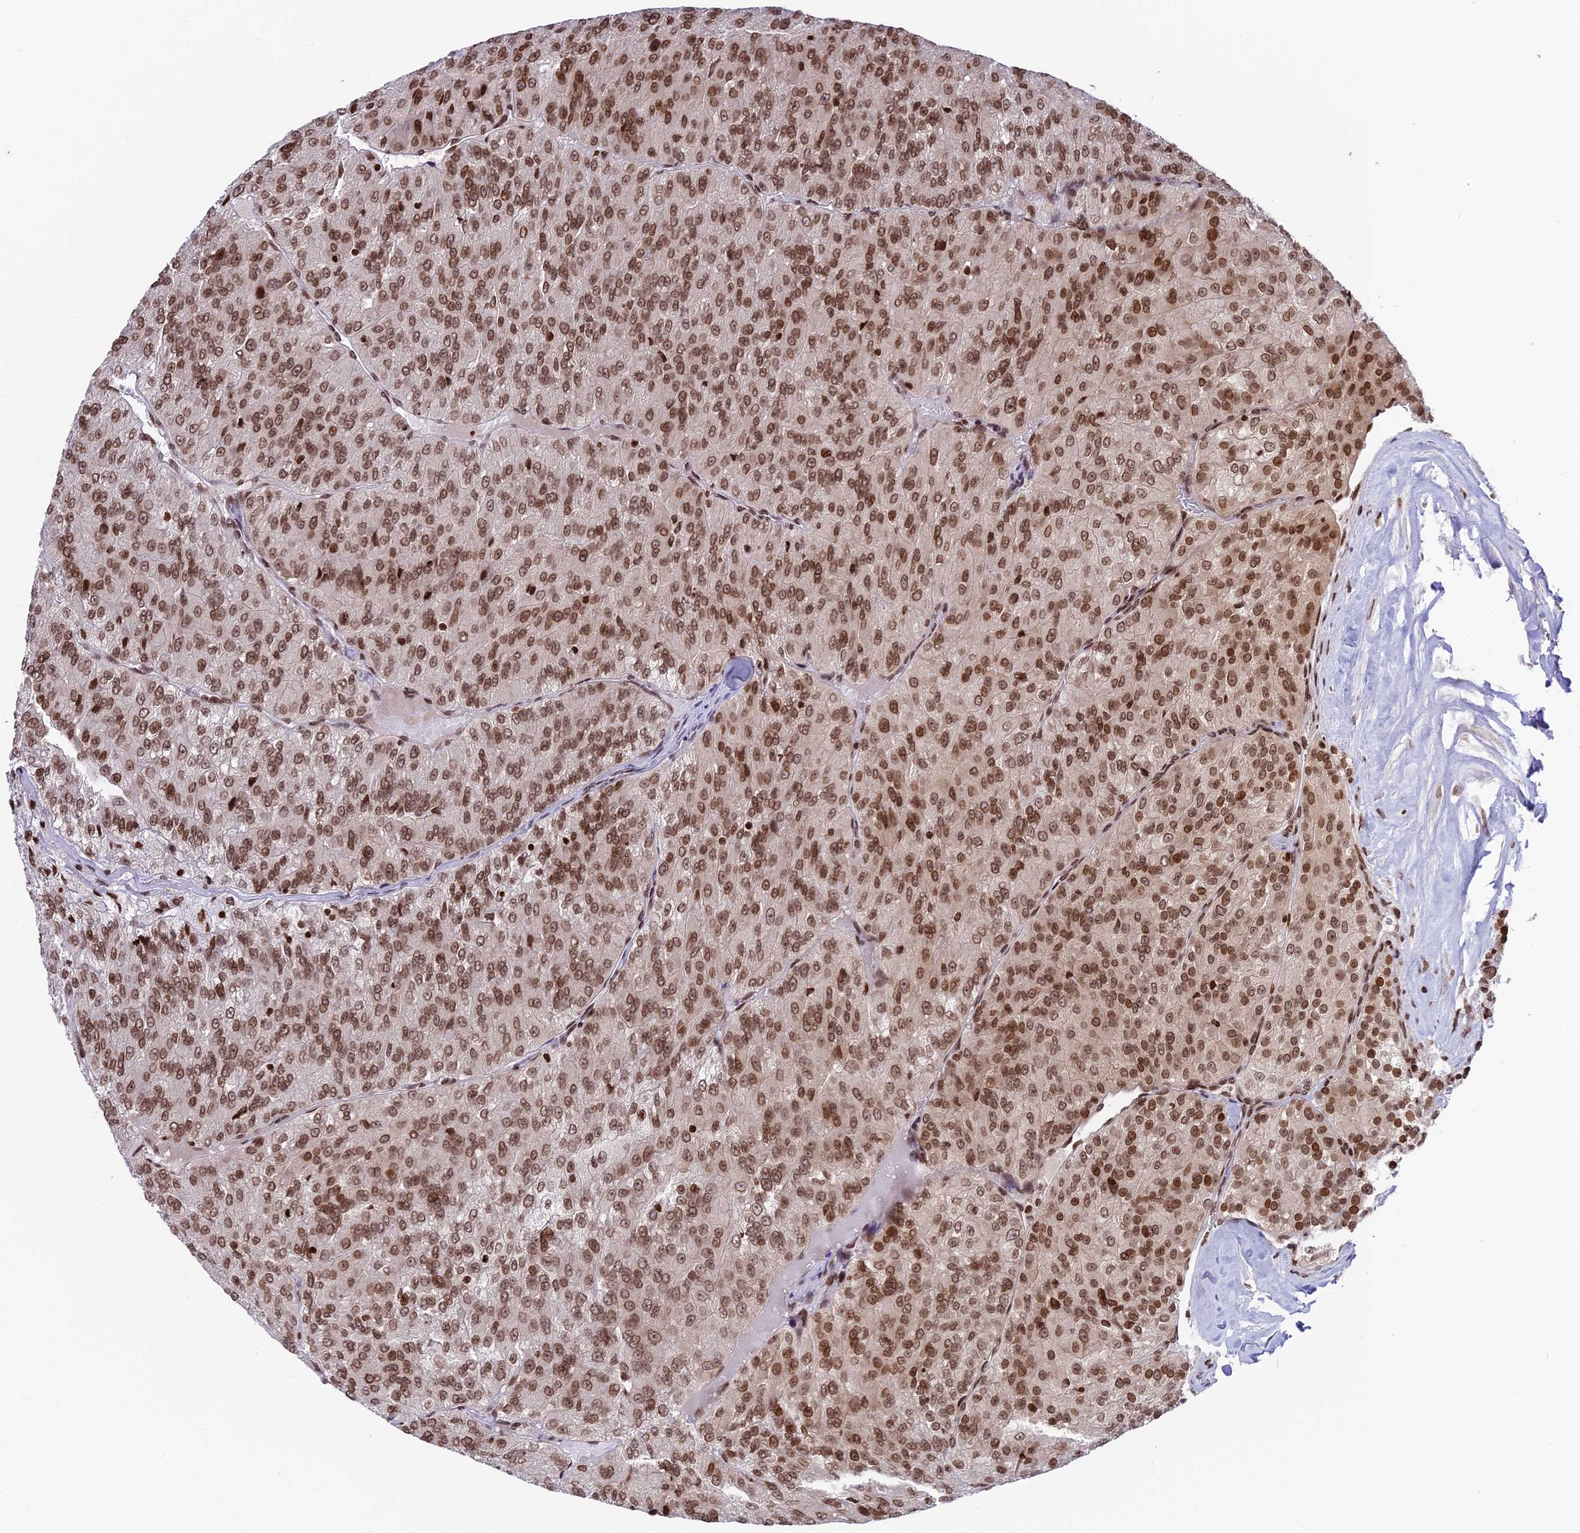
{"staining": {"intensity": "moderate", "quantity": ">75%", "location": "nuclear"}, "tissue": "renal cancer", "cell_type": "Tumor cells", "image_type": "cancer", "snomed": [{"axis": "morphology", "description": "Adenocarcinoma, NOS"}, {"axis": "topography", "description": "Kidney"}], "caption": "Renal cancer (adenocarcinoma) stained with immunohistochemistry reveals moderate nuclear staining in about >75% of tumor cells.", "gene": "TET2", "patient": {"sex": "female", "age": 63}}